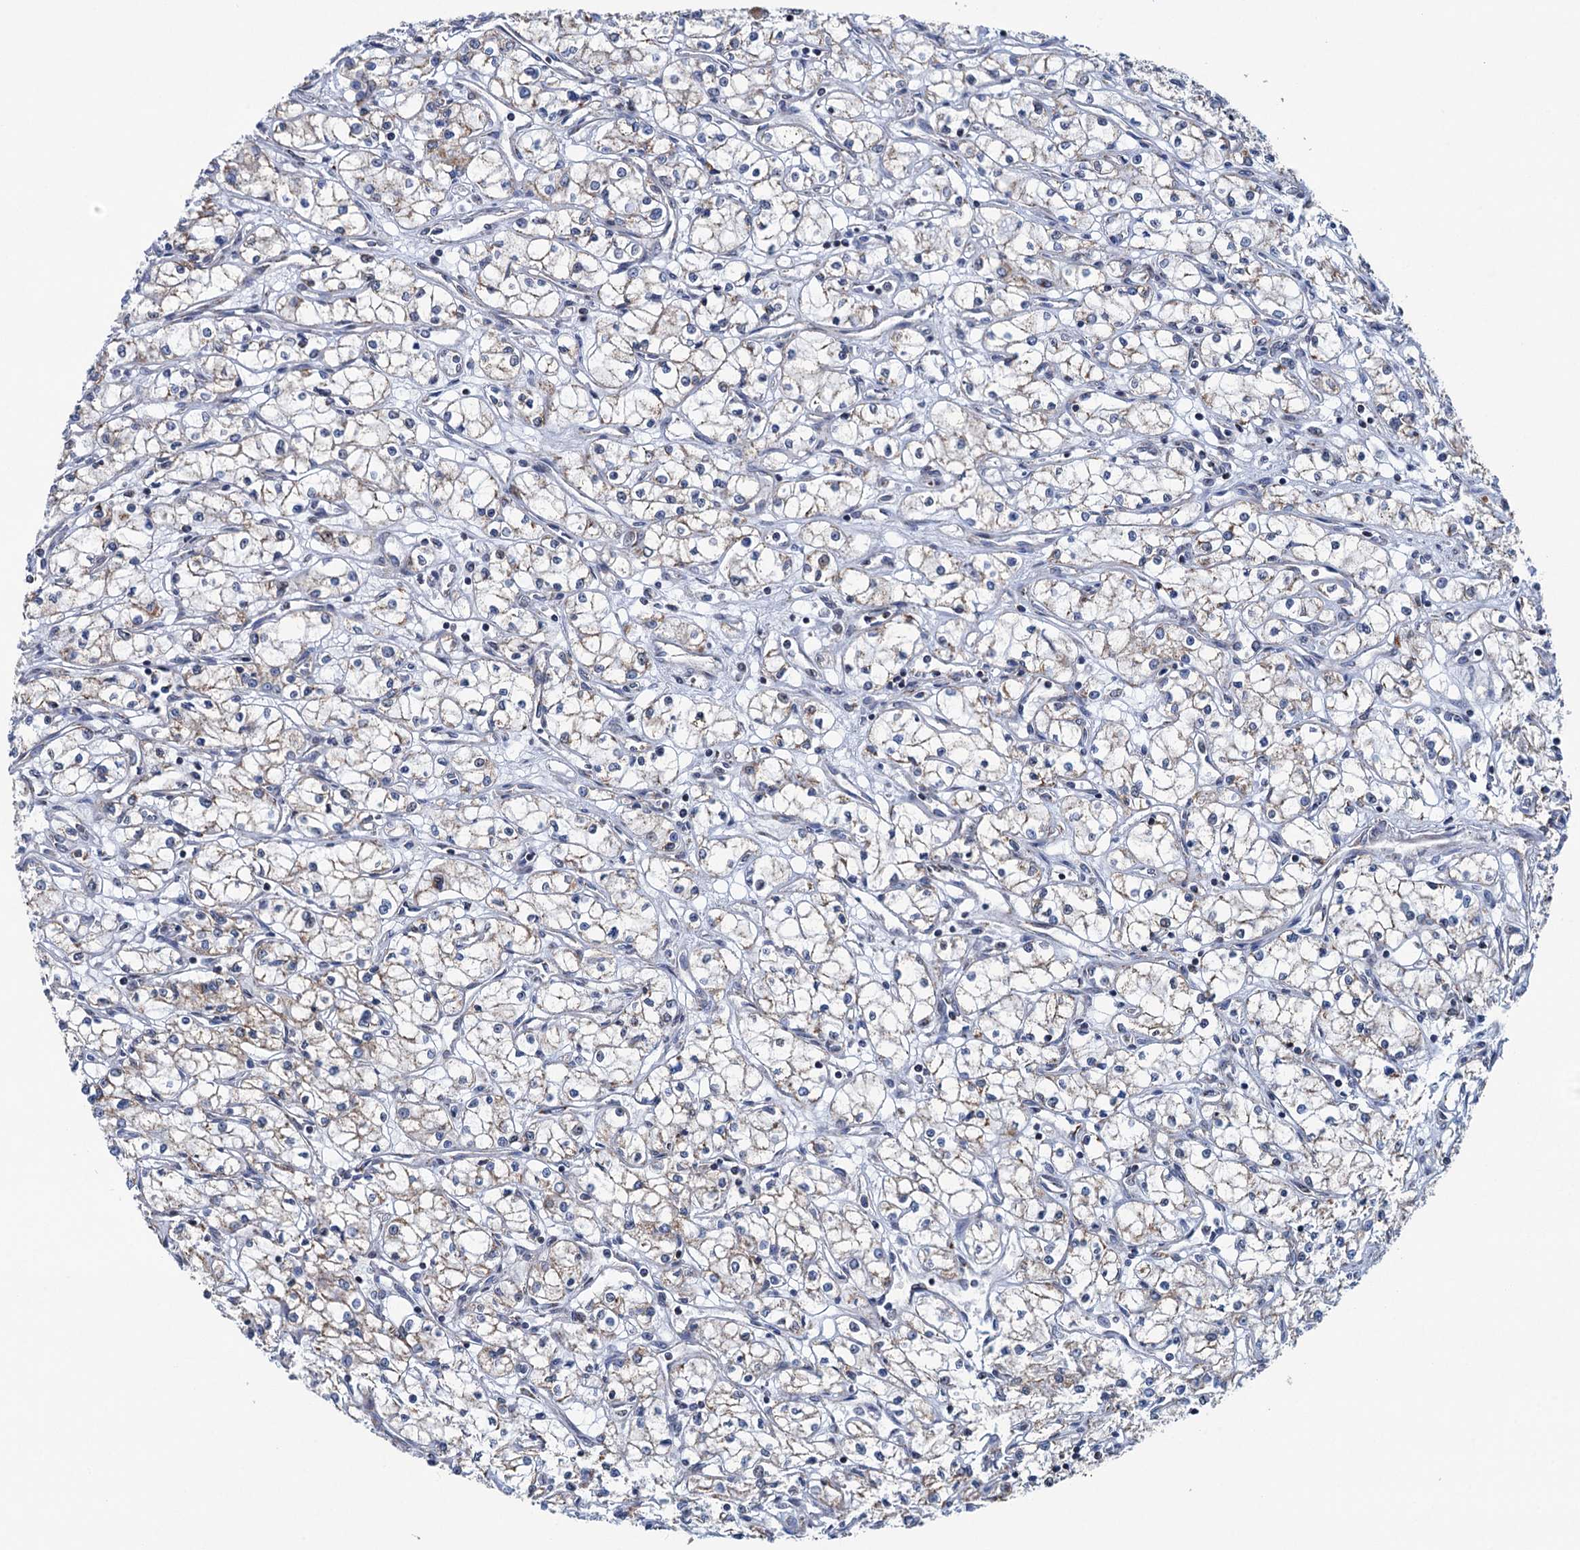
{"staining": {"intensity": "moderate", "quantity": "<25%", "location": "cytoplasmic/membranous"}, "tissue": "renal cancer", "cell_type": "Tumor cells", "image_type": "cancer", "snomed": [{"axis": "morphology", "description": "Adenocarcinoma, NOS"}, {"axis": "topography", "description": "Kidney"}], "caption": "Renal cancer (adenocarcinoma) was stained to show a protein in brown. There is low levels of moderate cytoplasmic/membranous staining in approximately <25% of tumor cells.", "gene": "MORN3", "patient": {"sex": "male", "age": 59}}